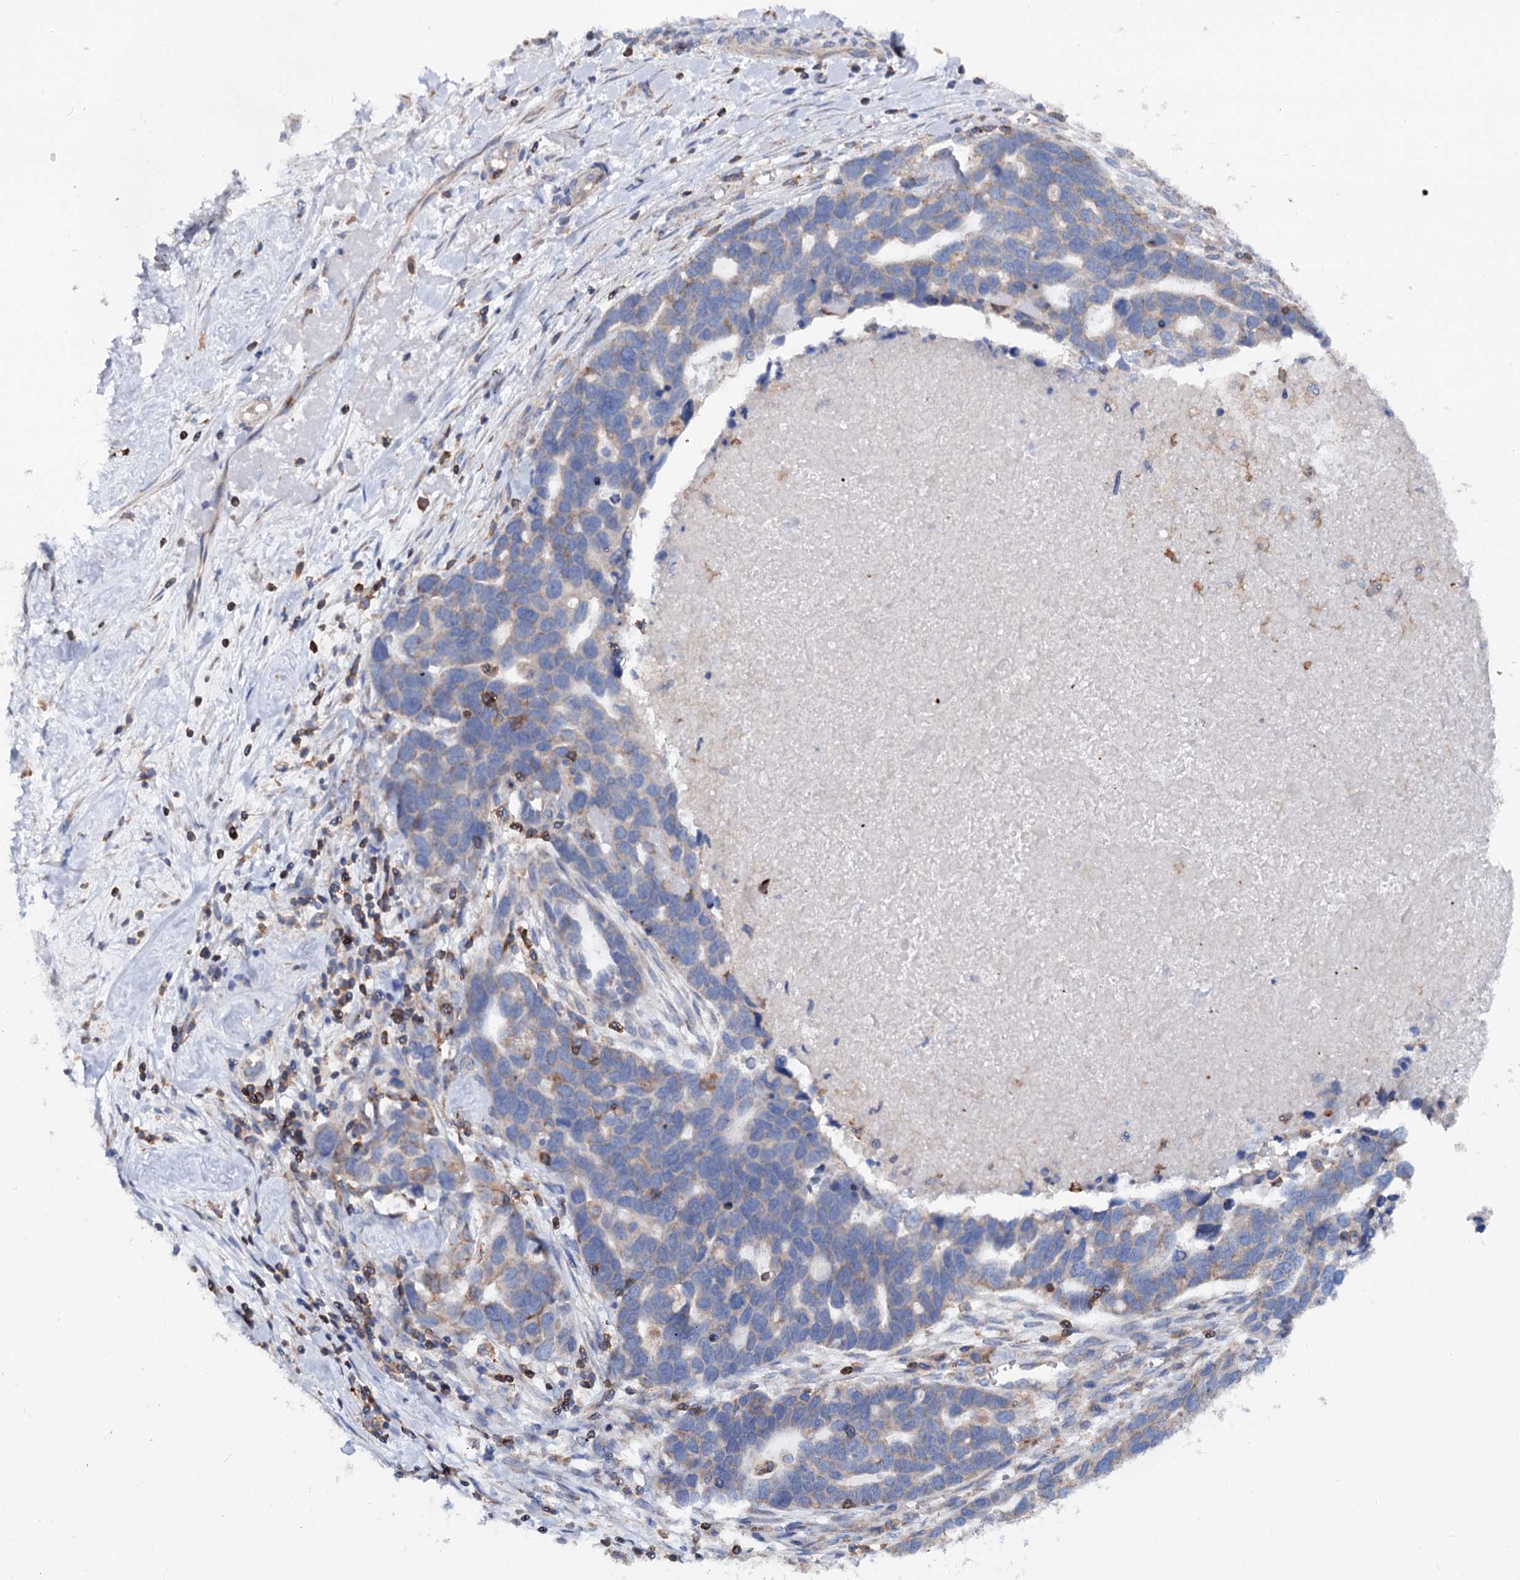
{"staining": {"intensity": "weak", "quantity": "25%-75%", "location": "cytoplasmic/membranous"}, "tissue": "ovarian cancer", "cell_type": "Tumor cells", "image_type": "cancer", "snomed": [{"axis": "morphology", "description": "Cystadenocarcinoma, serous, NOS"}, {"axis": "topography", "description": "Ovary"}], "caption": "The histopathology image reveals staining of ovarian serous cystadenocarcinoma, revealing weak cytoplasmic/membranous protein expression (brown color) within tumor cells. The staining was performed using DAB (3,3'-diaminobenzidine), with brown indicating positive protein expression. Nuclei are stained blue with hematoxylin.", "gene": "UBASH3B", "patient": {"sex": "female", "age": 54}}